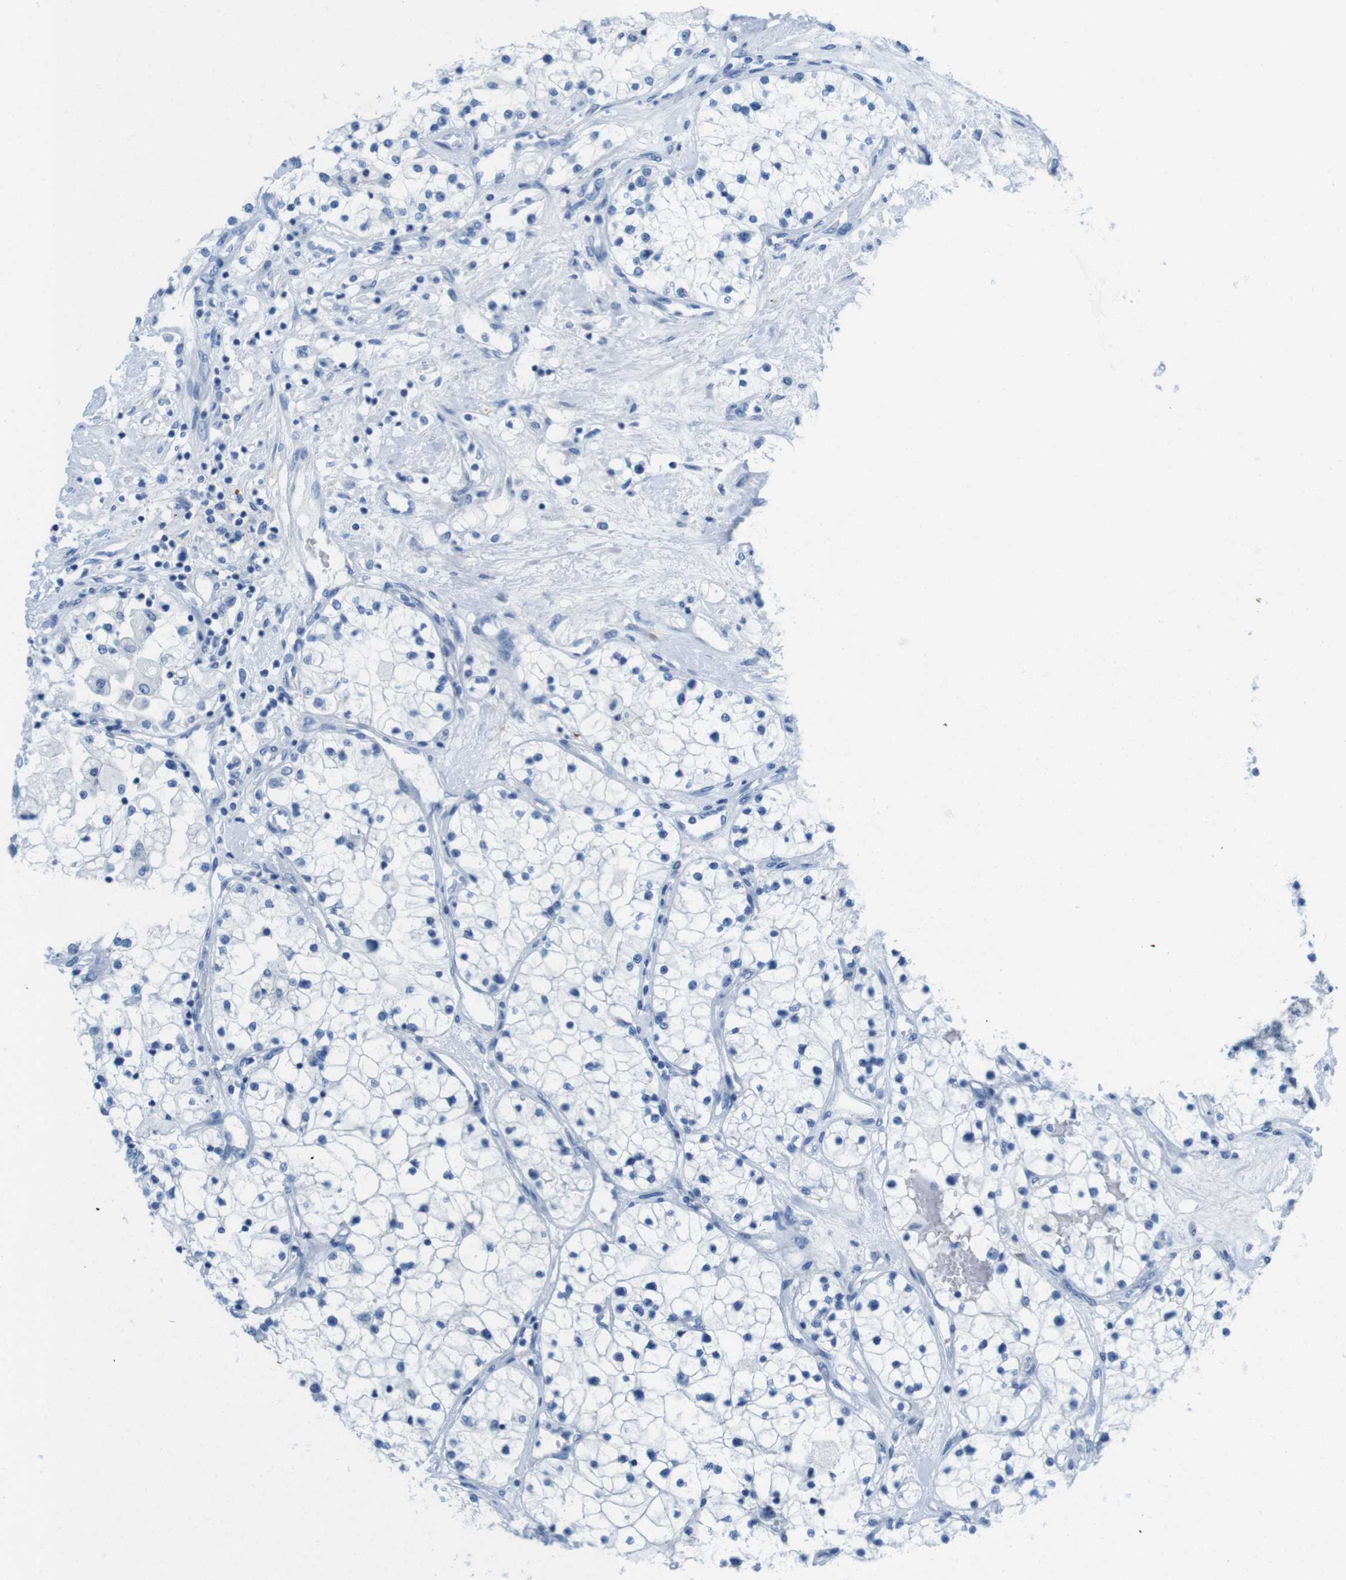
{"staining": {"intensity": "negative", "quantity": "none", "location": "none"}, "tissue": "renal cancer", "cell_type": "Tumor cells", "image_type": "cancer", "snomed": [{"axis": "morphology", "description": "Adenocarcinoma, NOS"}, {"axis": "topography", "description": "Kidney"}], "caption": "IHC photomicrograph of renal cancer stained for a protein (brown), which shows no staining in tumor cells.", "gene": "GAP43", "patient": {"sex": "male", "age": 68}}